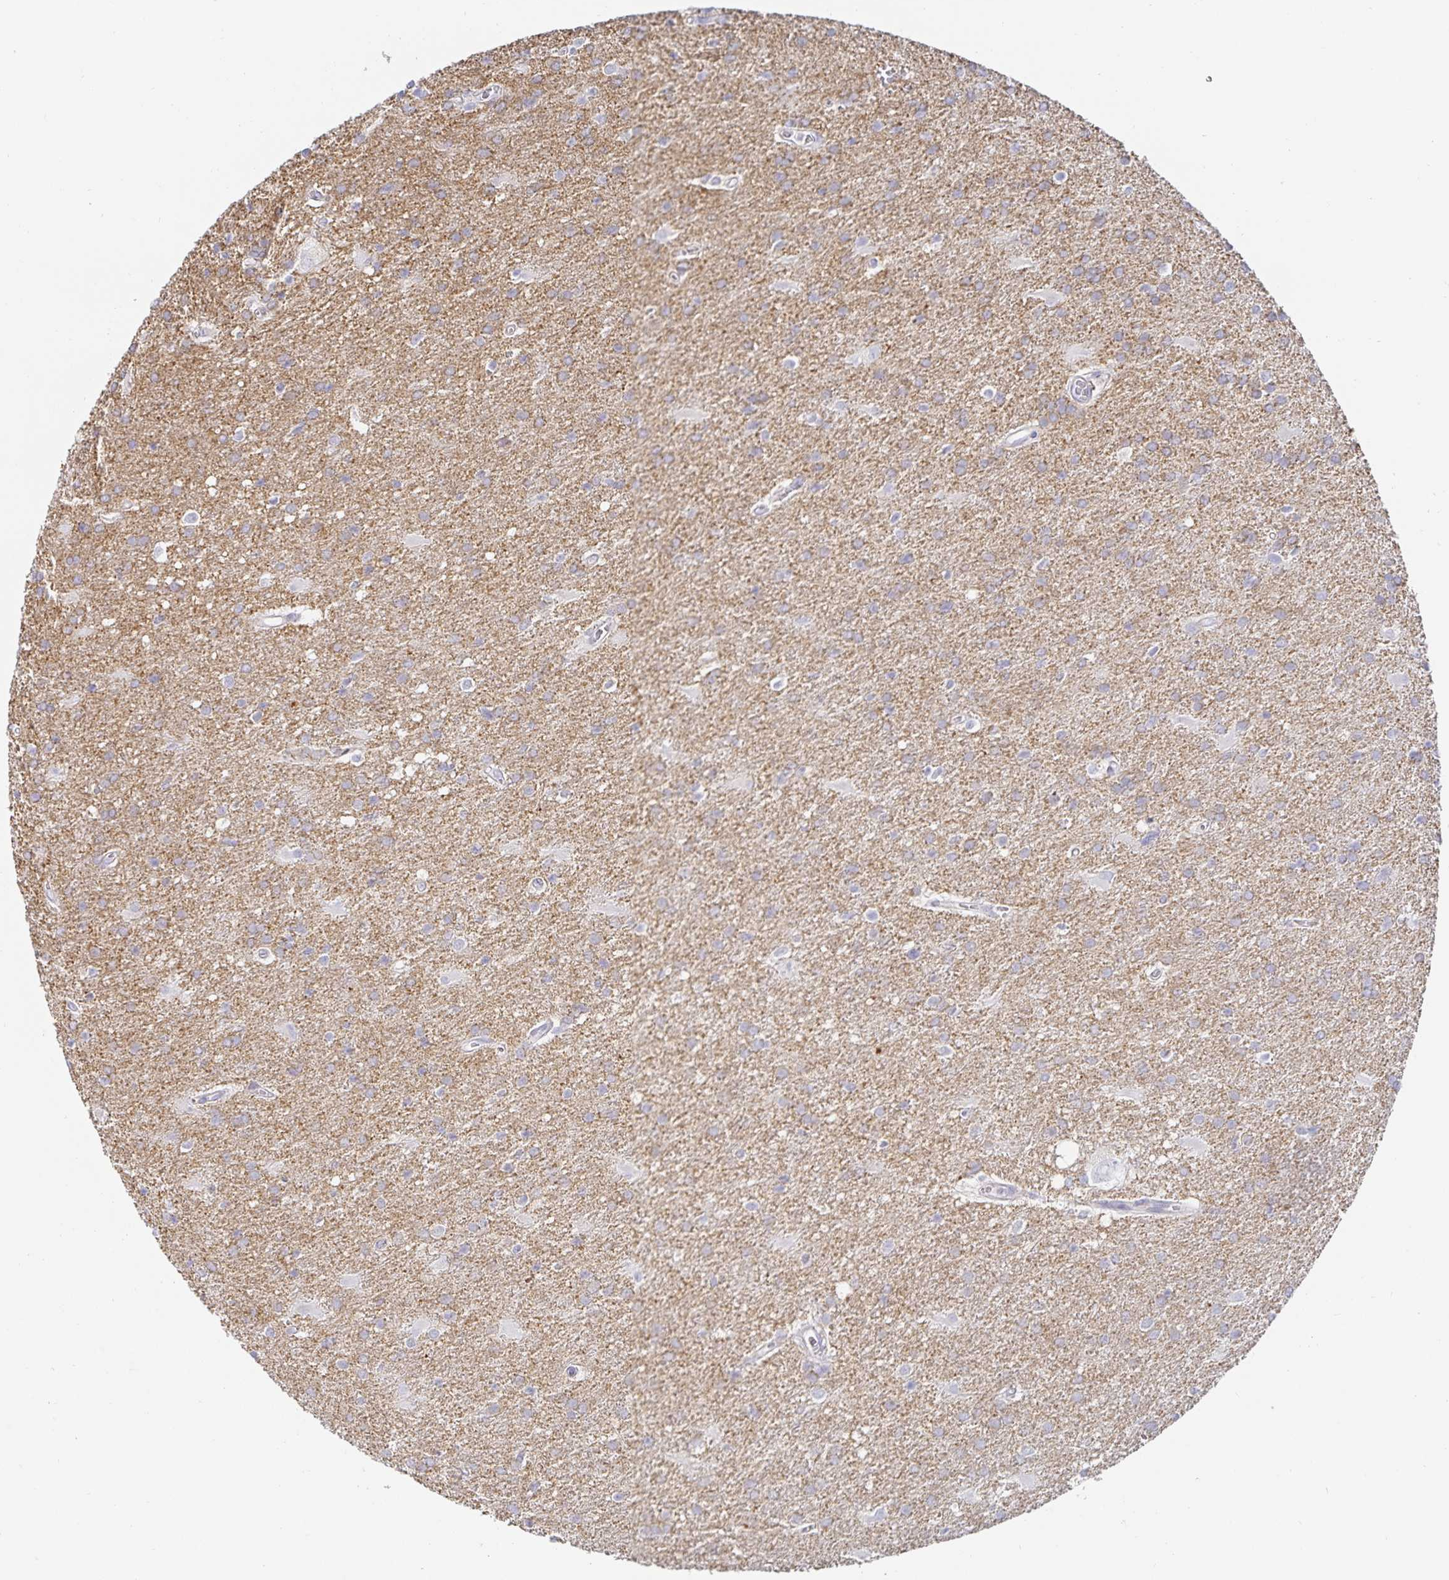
{"staining": {"intensity": "moderate", "quantity": "<25%", "location": "cytoplasmic/membranous"}, "tissue": "glioma", "cell_type": "Tumor cells", "image_type": "cancer", "snomed": [{"axis": "morphology", "description": "Glioma, malignant, Low grade"}, {"axis": "topography", "description": "Brain"}], "caption": "Immunohistochemistry (IHC) photomicrograph of neoplastic tissue: human glioma stained using IHC shows low levels of moderate protein expression localized specifically in the cytoplasmic/membranous of tumor cells, appearing as a cytoplasmic/membranous brown color.", "gene": "SFTPA1", "patient": {"sex": "male", "age": 66}}